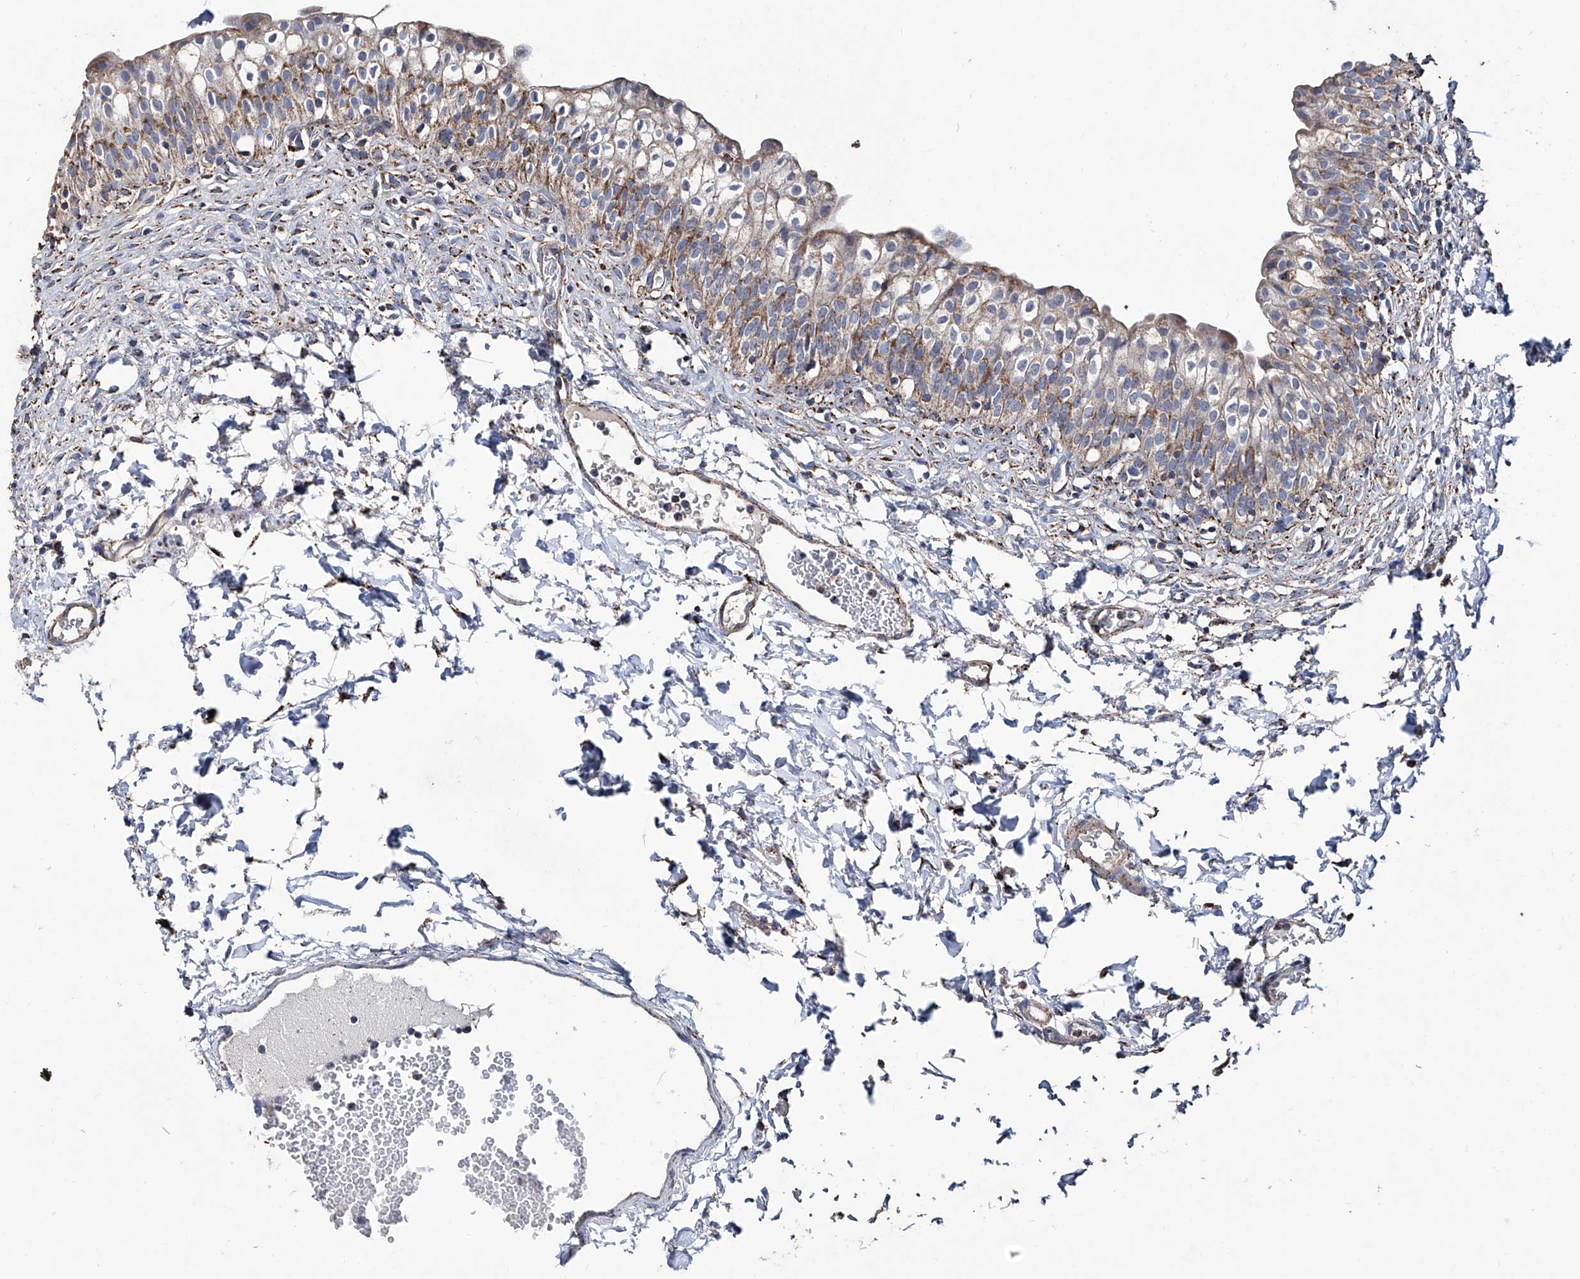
{"staining": {"intensity": "moderate", "quantity": "<25%", "location": "cytoplasmic/membranous"}, "tissue": "urinary bladder", "cell_type": "Urothelial cells", "image_type": "normal", "snomed": [{"axis": "morphology", "description": "Normal tissue, NOS"}, {"axis": "topography", "description": "Urinary bladder"}], "caption": "This histopathology image reveals benign urinary bladder stained with IHC to label a protein in brown. The cytoplasmic/membranous of urothelial cells show moderate positivity for the protein. Nuclei are counter-stained blue.", "gene": "NHS", "patient": {"sex": "male", "age": 55}}